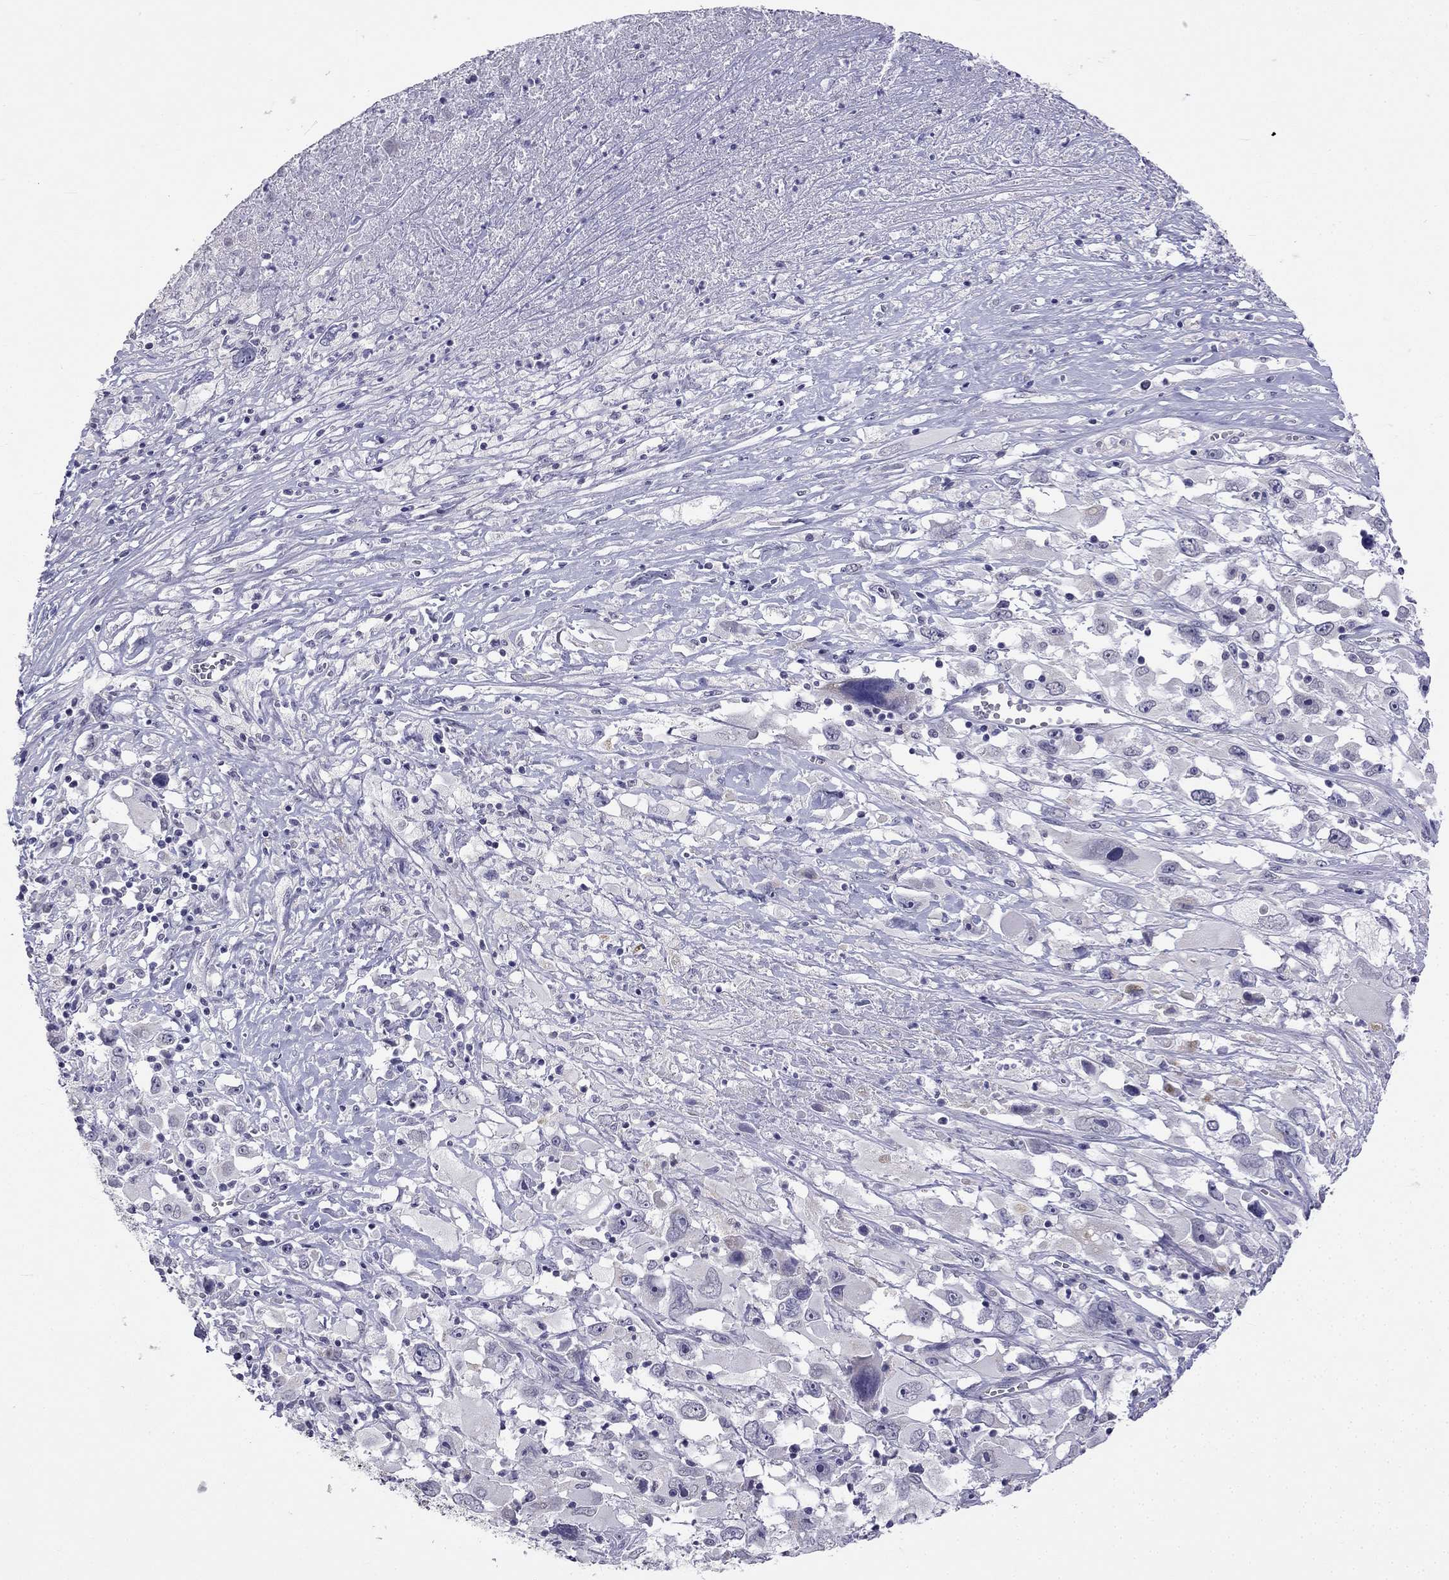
{"staining": {"intensity": "negative", "quantity": "none", "location": "none"}, "tissue": "melanoma", "cell_type": "Tumor cells", "image_type": "cancer", "snomed": [{"axis": "morphology", "description": "Malignant melanoma, Metastatic site"}, {"axis": "topography", "description": "Soft tissue"}], "caption": "Protein analysis of melanoma exhibits no significant positivity in tumor cells. (DAB immunohistochemistry visualized using brightfield microscopy, high magnification).", "gene": "C5orf49", "patient": {"sex": "male", "age": 50}}